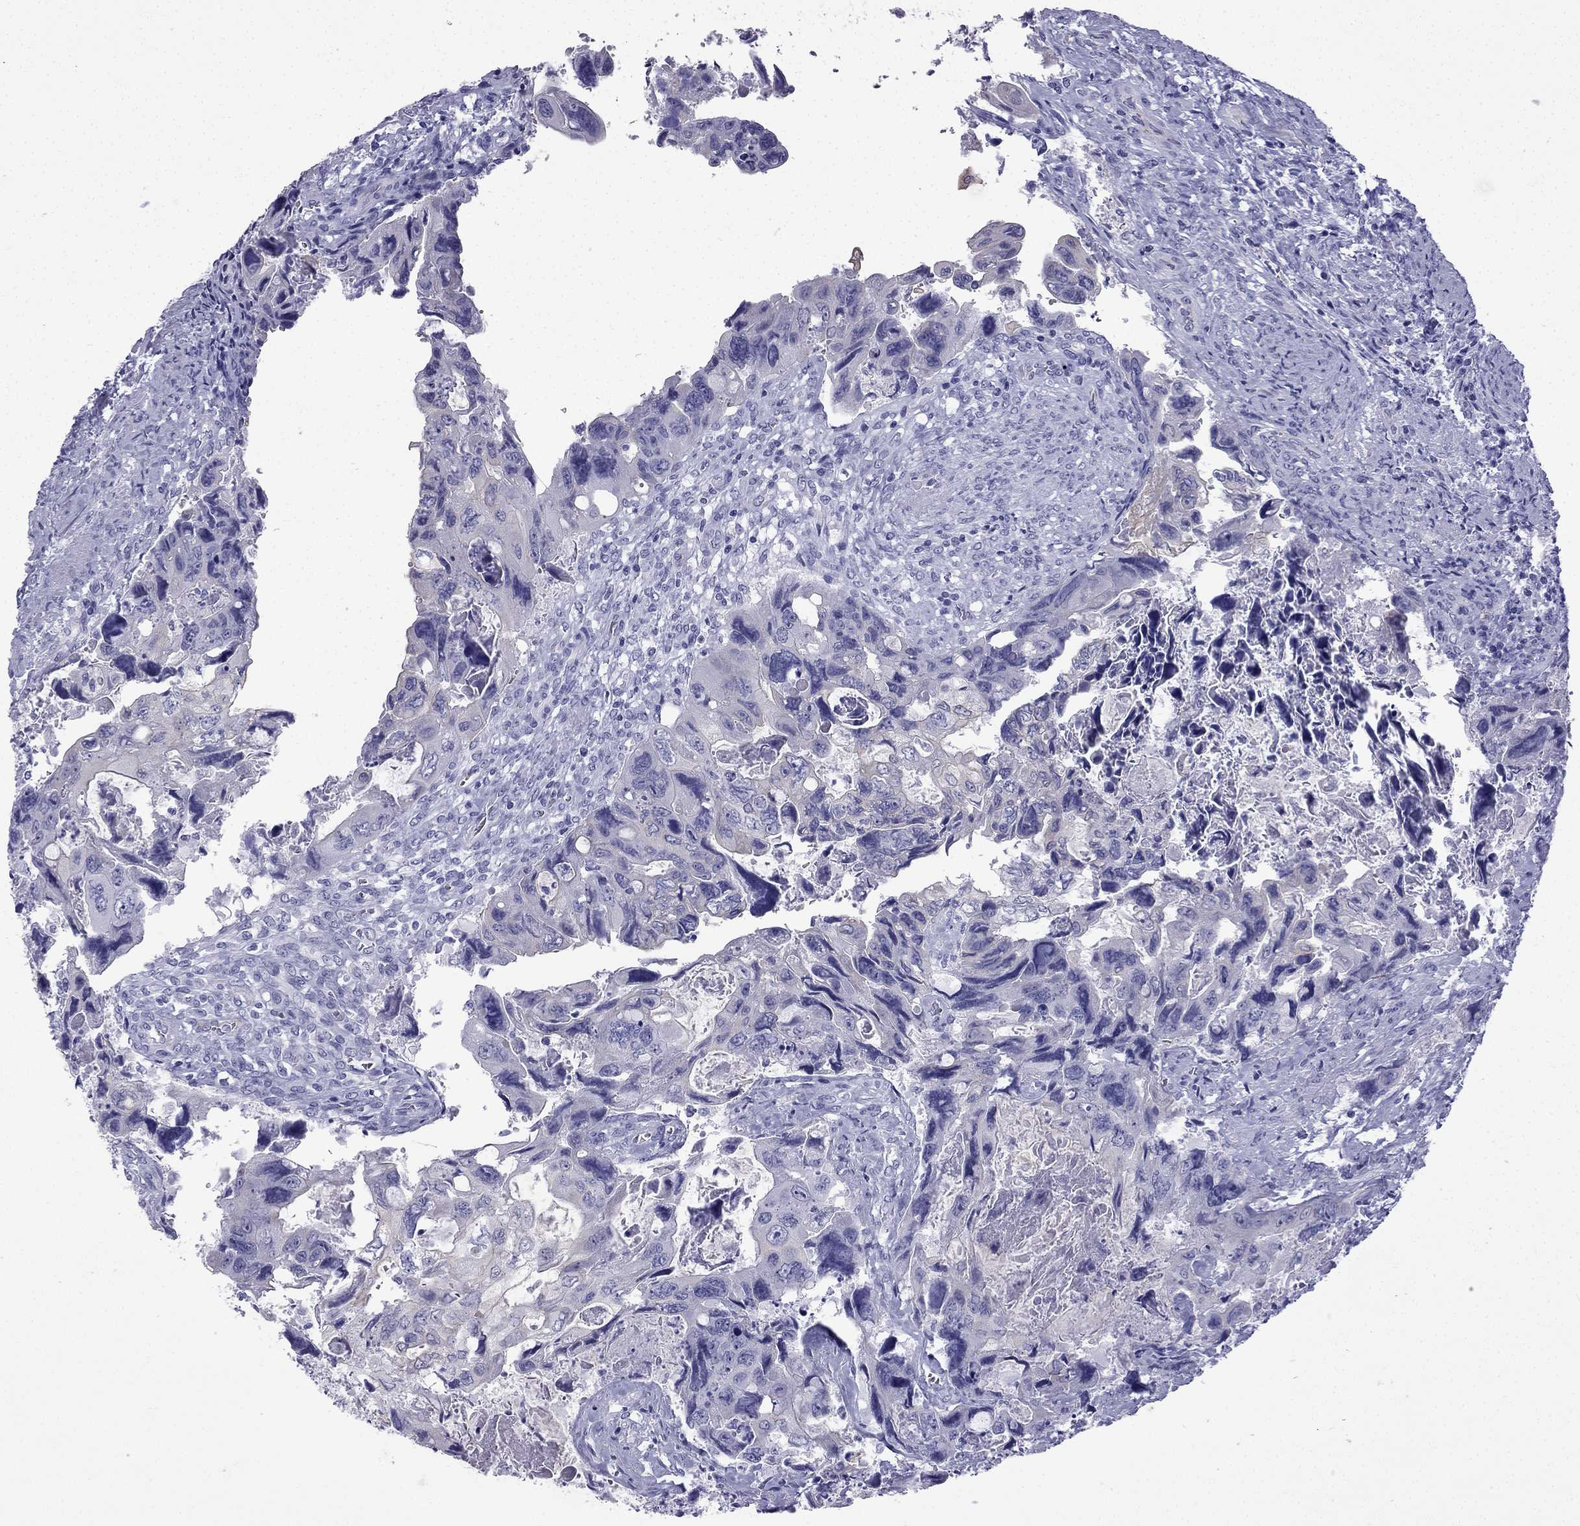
{"staining": {"intensity": "negative", "quantity": "none", "location": "none"}, "tissue": "colorectal cancer", "cell_type": "Tumor cells", "image_type": "cancer", "snomed": [{"axis": "morphology", "description": "Adenocarcinoma, NOS"}, {"axis": "topography", "description": "Rectum"}], "caption": "This is an immunohistochemistry (IHC) micrograph of human colorectal cancer (adenocarcinoma). There is no positivity in tumor cells.", "gene": "GJA8", "patient": {"sex": "male", "age": 62}}